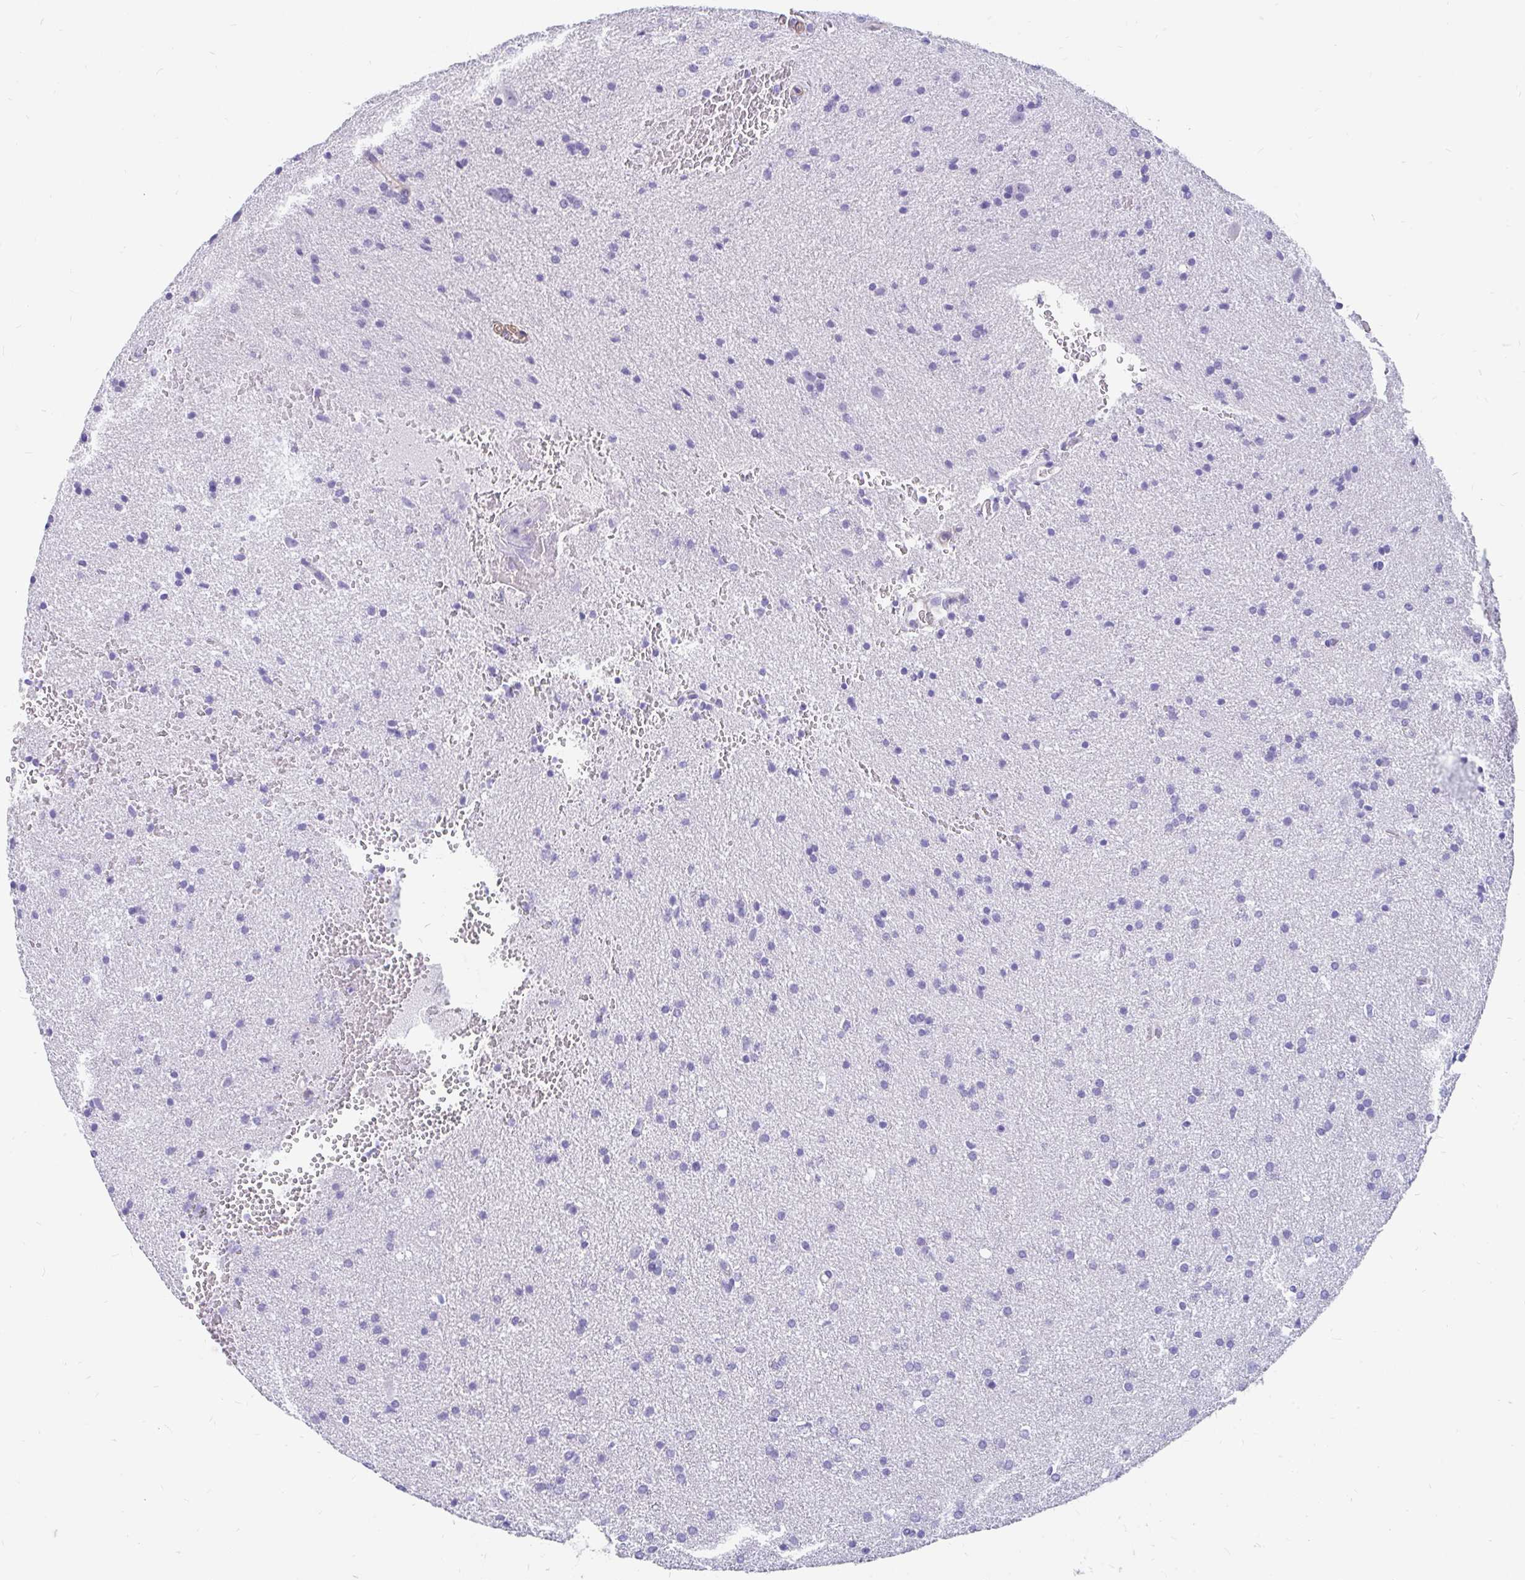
{"staining": {"intensity": "negative", "quantity": "none", "location": "none"}, "tissue": "glioma", "cell_type": "Tumor cells", "image_type": "cancer", "snomed": [{"axis": "morphology", "description": "Glioma, malignant, Low grade"}, {"axis": "topography", "description": "Brain"}], "caption": "Immunohistochemical staining of human glioma exhibits no significant staining in tumor cells.", "gene": "EML5", "patient": {"sex": "female", "age": 34}}